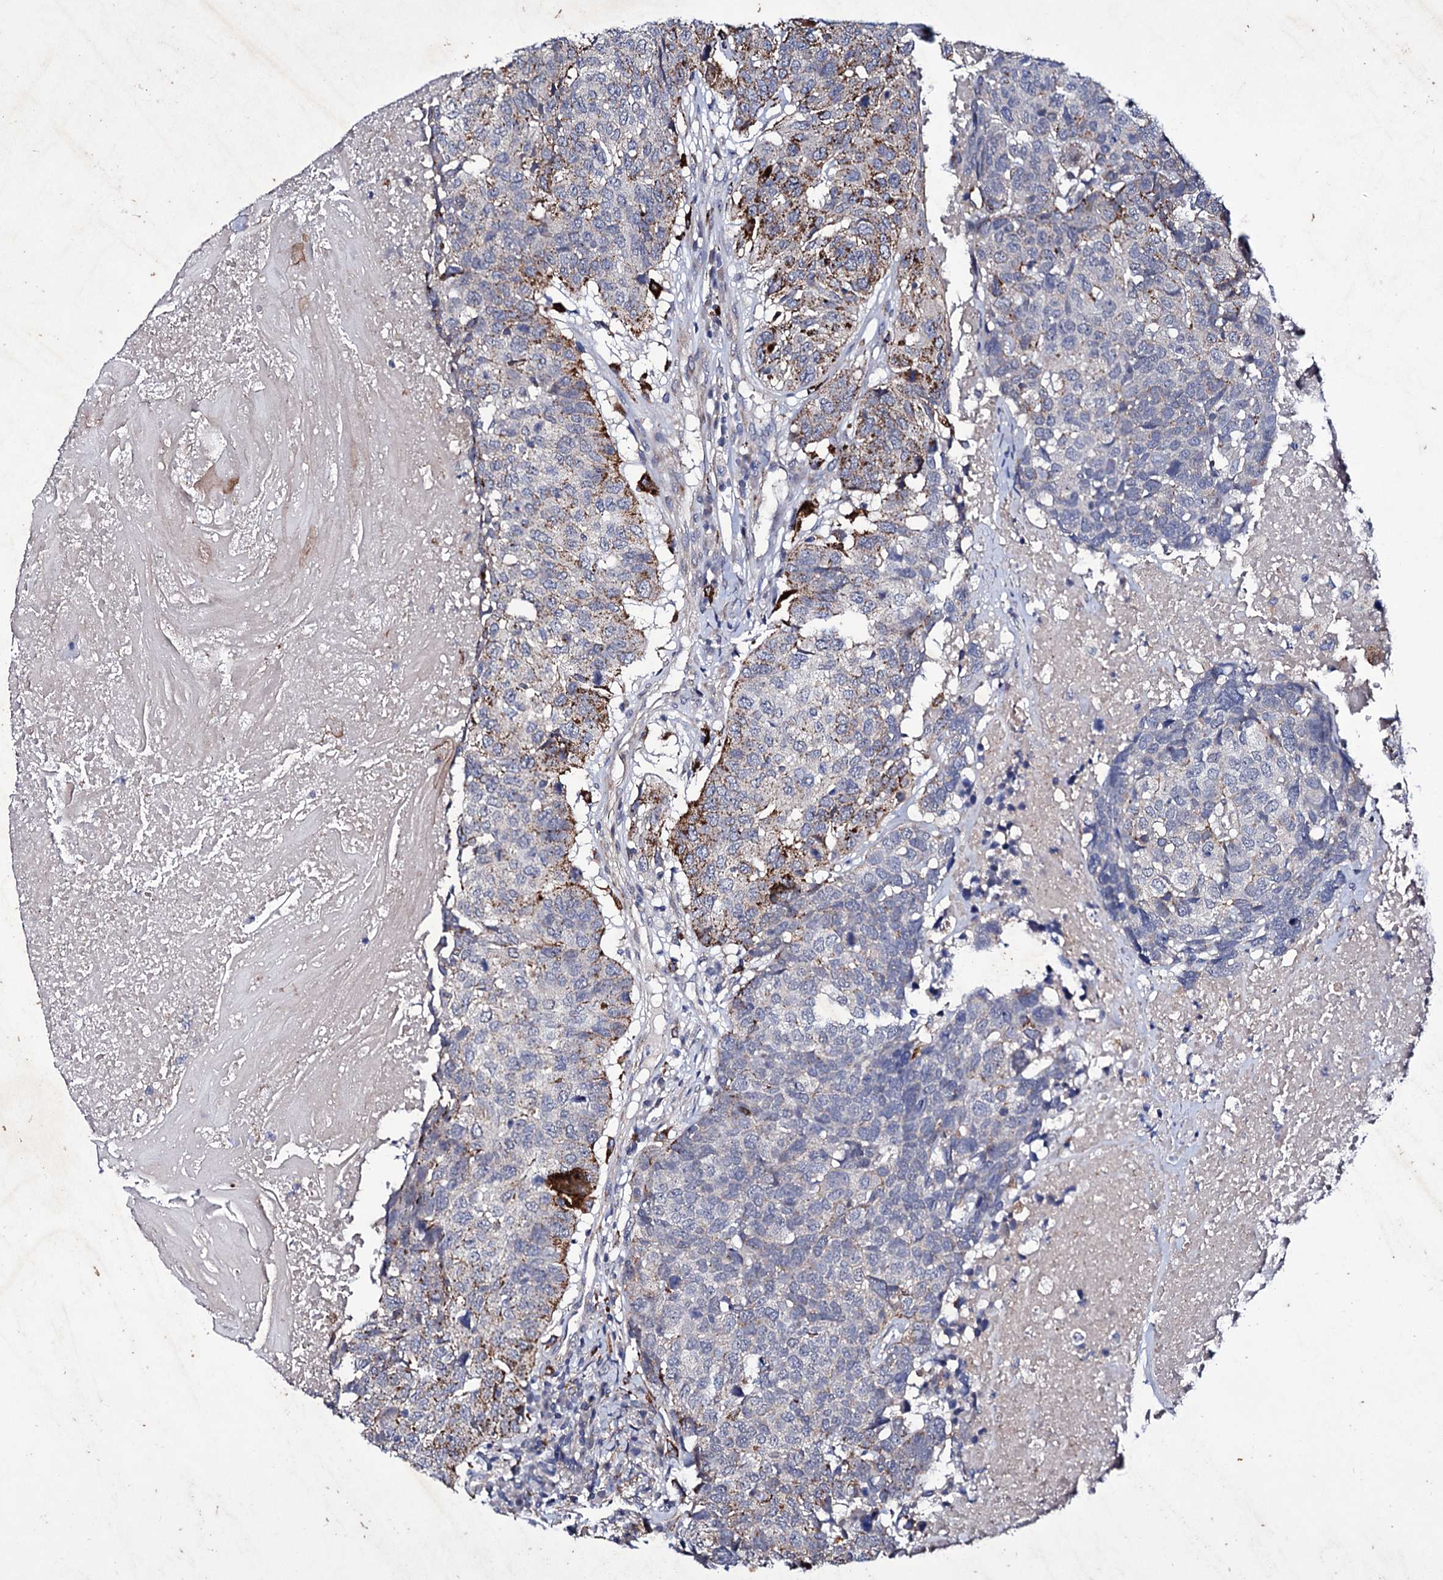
{"staining": {"intensity": "moderate", "quantity": "<25%", "location": "cytoplasmic/membranous"}, "tissue": "head and neck cancer", "cell_type": "Tumor cells", "image_type": "cancer", "snomed": [{"axis": "morphology", "description": "Squamous cell carcinoma, NOS"}, {"axis": "topography", "description": "Head-Neck"}], "caption": "Immunohistochemical staining of human head and neck squamous cell carcinoma reveals moderate cytoplasmic/membranous protein positivity in approximately <25% of tumor cells.", "gene": "AXL", "patient": {"sex": "male", "age": 66}}